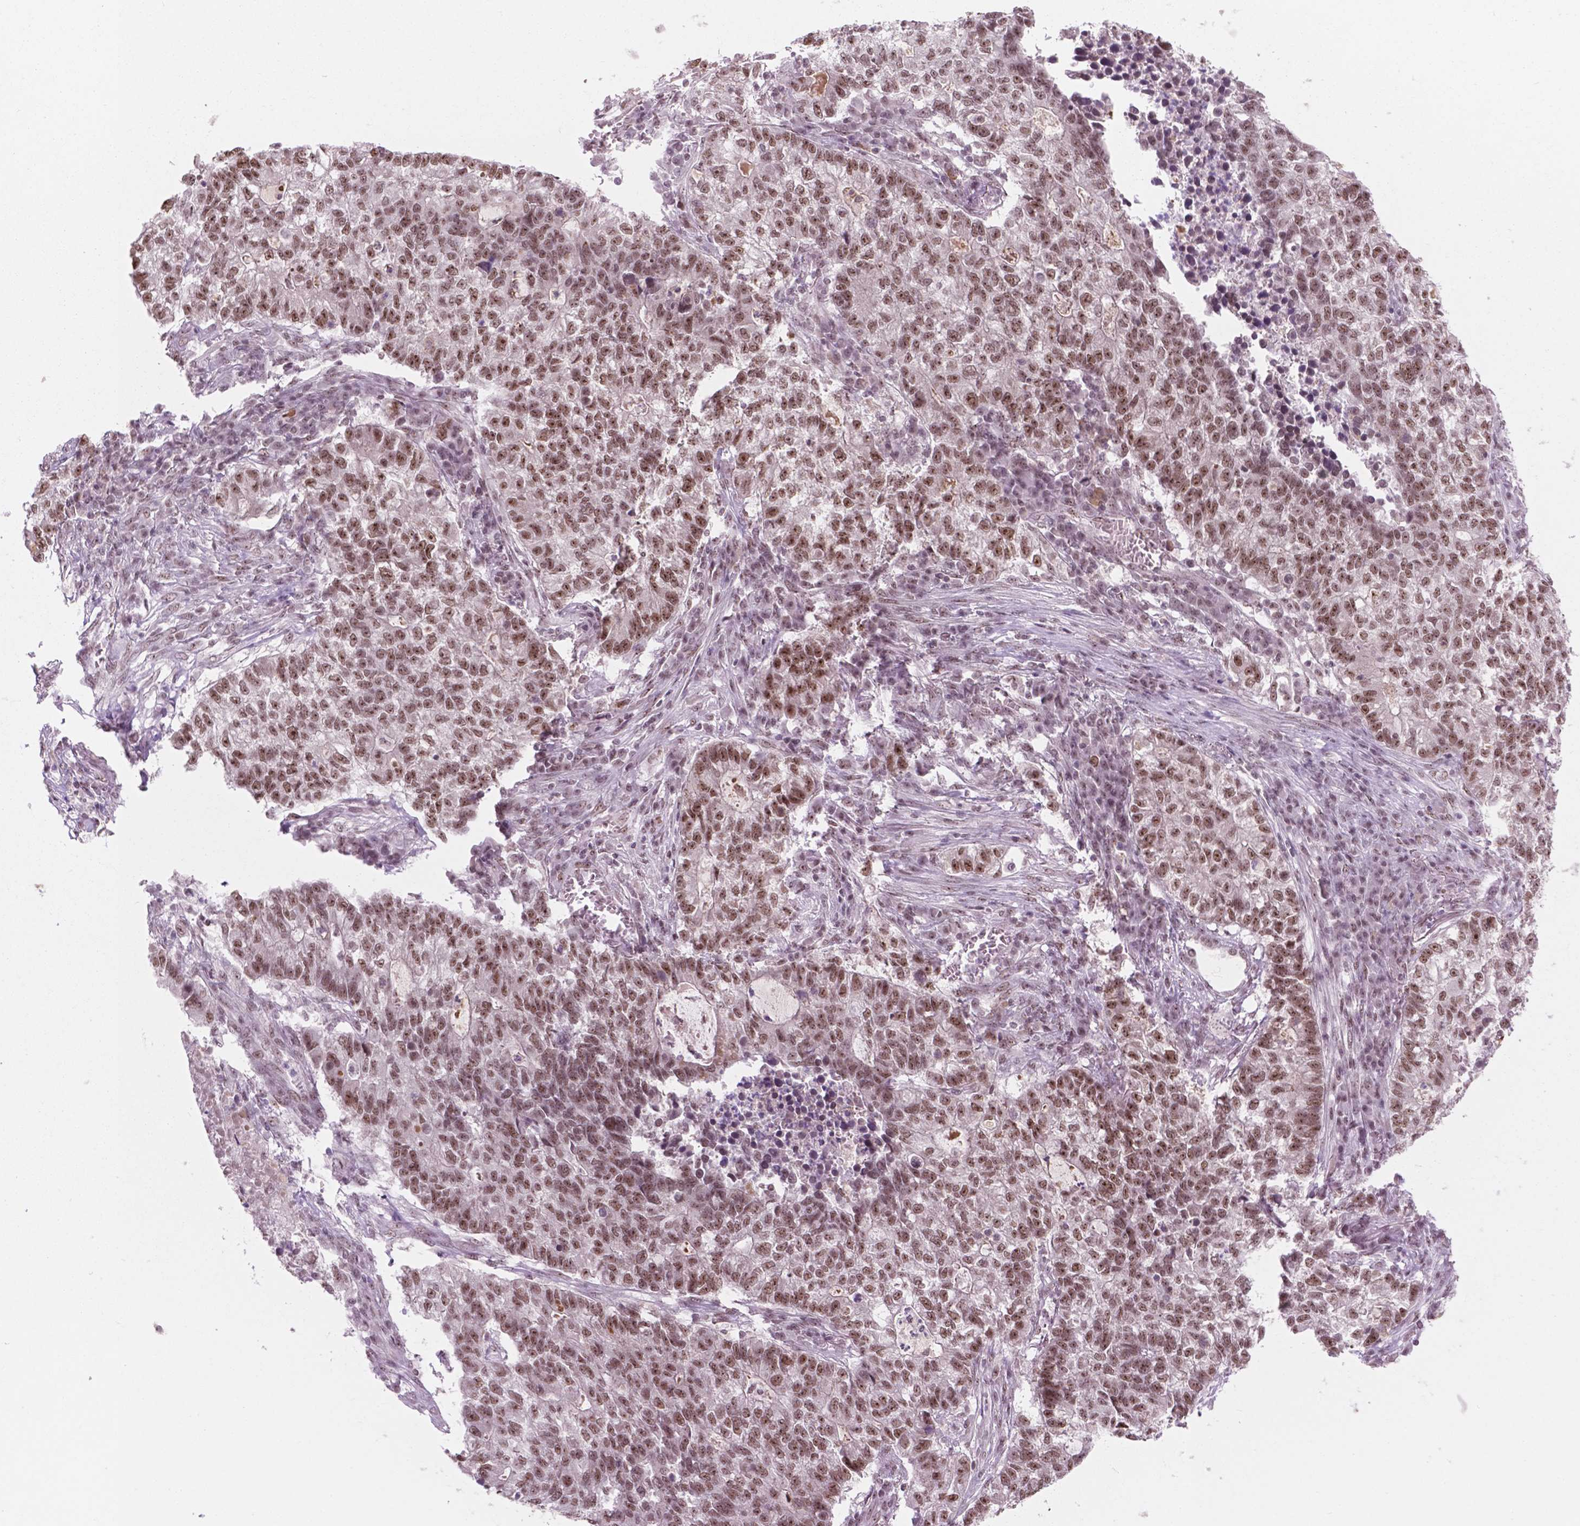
{"staining": {"intensity": "moderate", "quantity": ">75%", "location": "nuclear"}, "tissue": "lung cancer", "cell_type": "Tumor cells", "image_type": "cancer", "snomed": [{"axis": "morphology", "description": "Adenocarcinoma, NOS"}, {"axis": "topography", "description": "Lung"}], "caption": "There is medium levels of moderate nuclear positivity in tumor cells of lung cancer (adenocarcinoma), as demonstrated by immunohistochemical staining (brown color).", "gene": "POLR2E", "patient": {"sex": "male", "age": 57}}